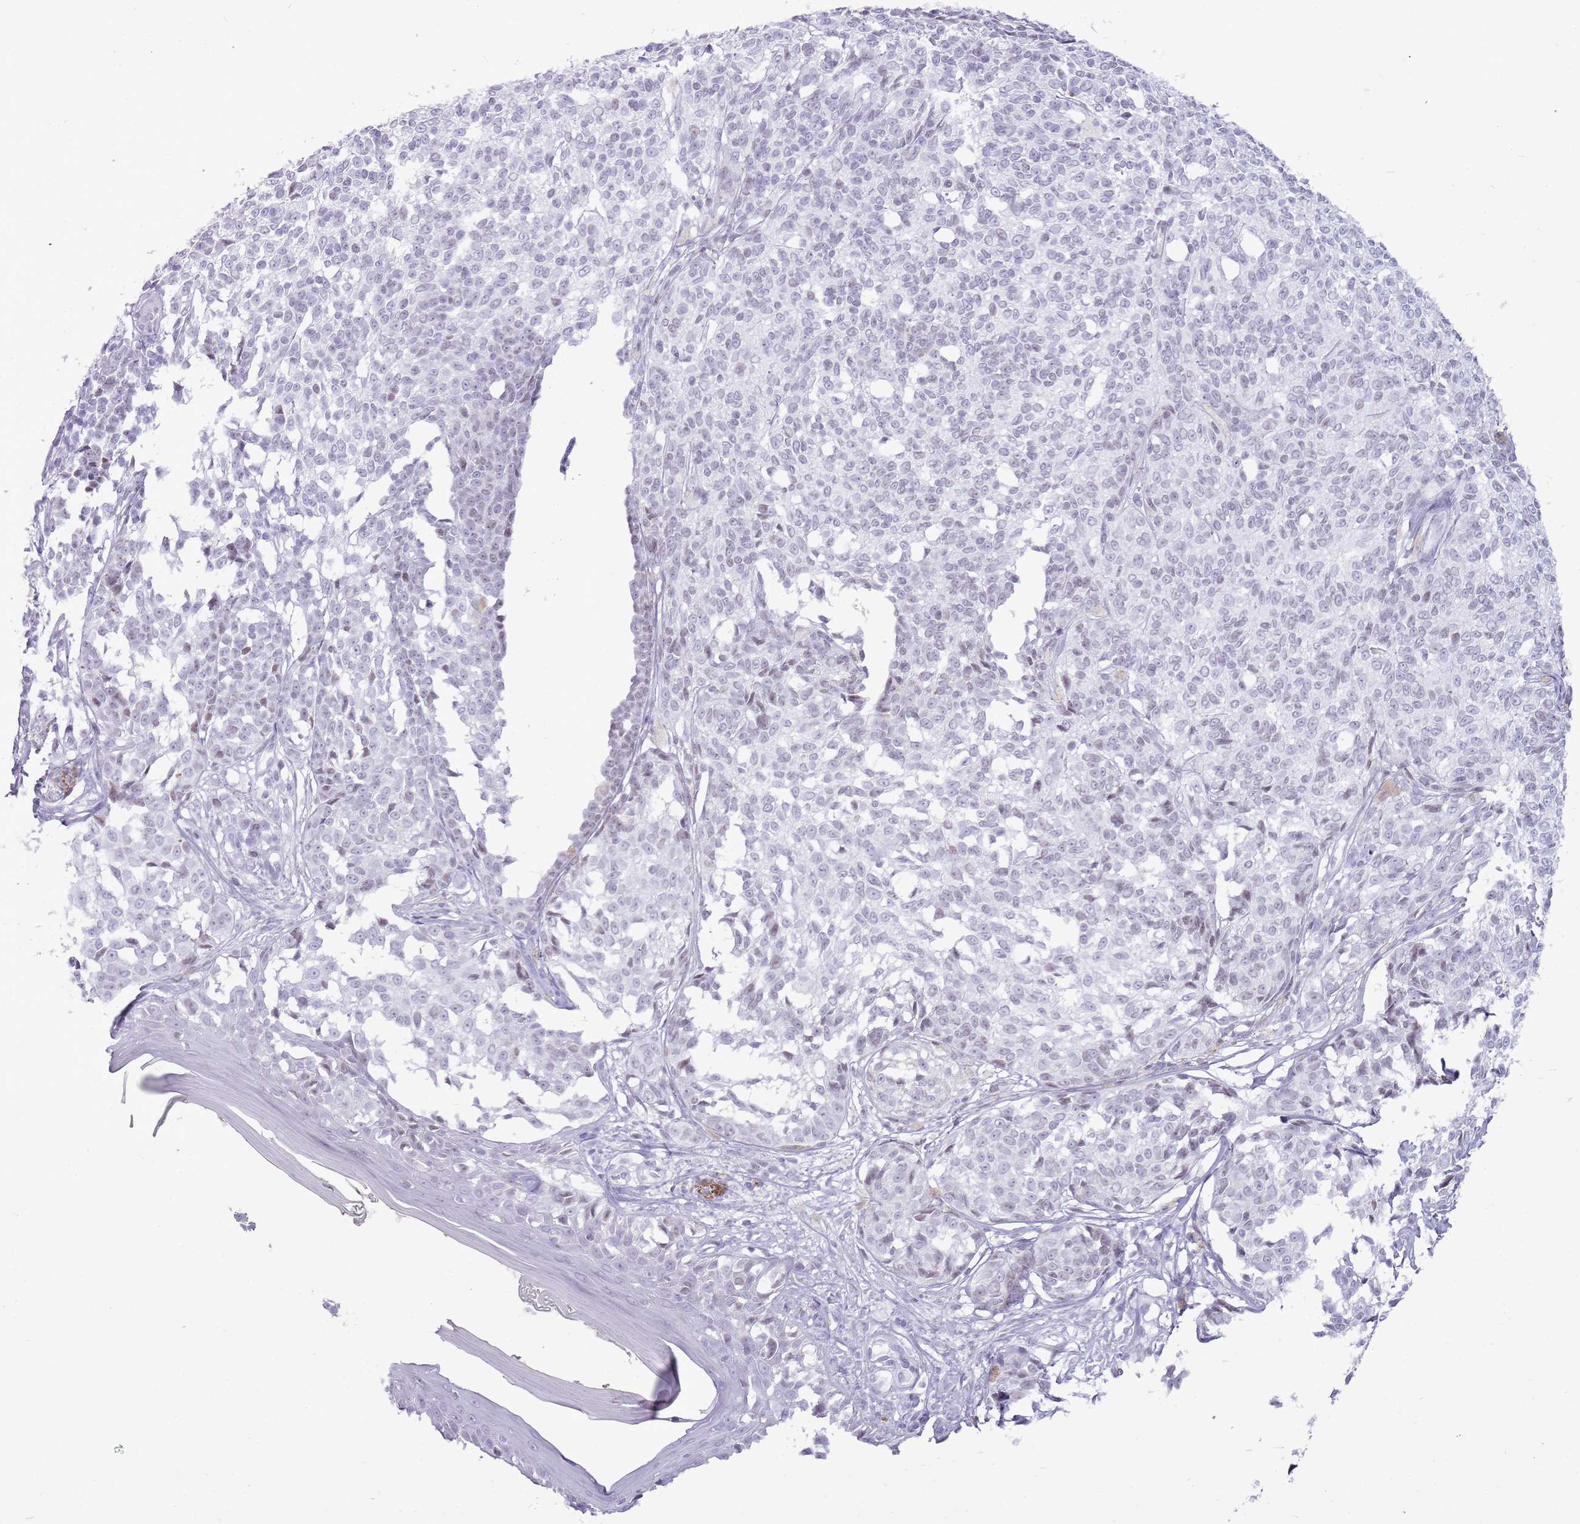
{"staining": {"intensity": "negative", "quantity": "none", "location": "none"}, "tissue": "melanoma", "cell_type": "Tumor cells", "image_type": "cancer", "snomed": [{"axis": "morphology", "description": "Malignant melanoma, NOS"}, {"axis": "topography", "description": "Skin of upper extremity"}], "caption": "DAB immunohistochemical staining of human melanoma exhibits no significant staining in tumor cells.", "gene": "ASIP", "patient": {"sex": "male", "age": 40}}